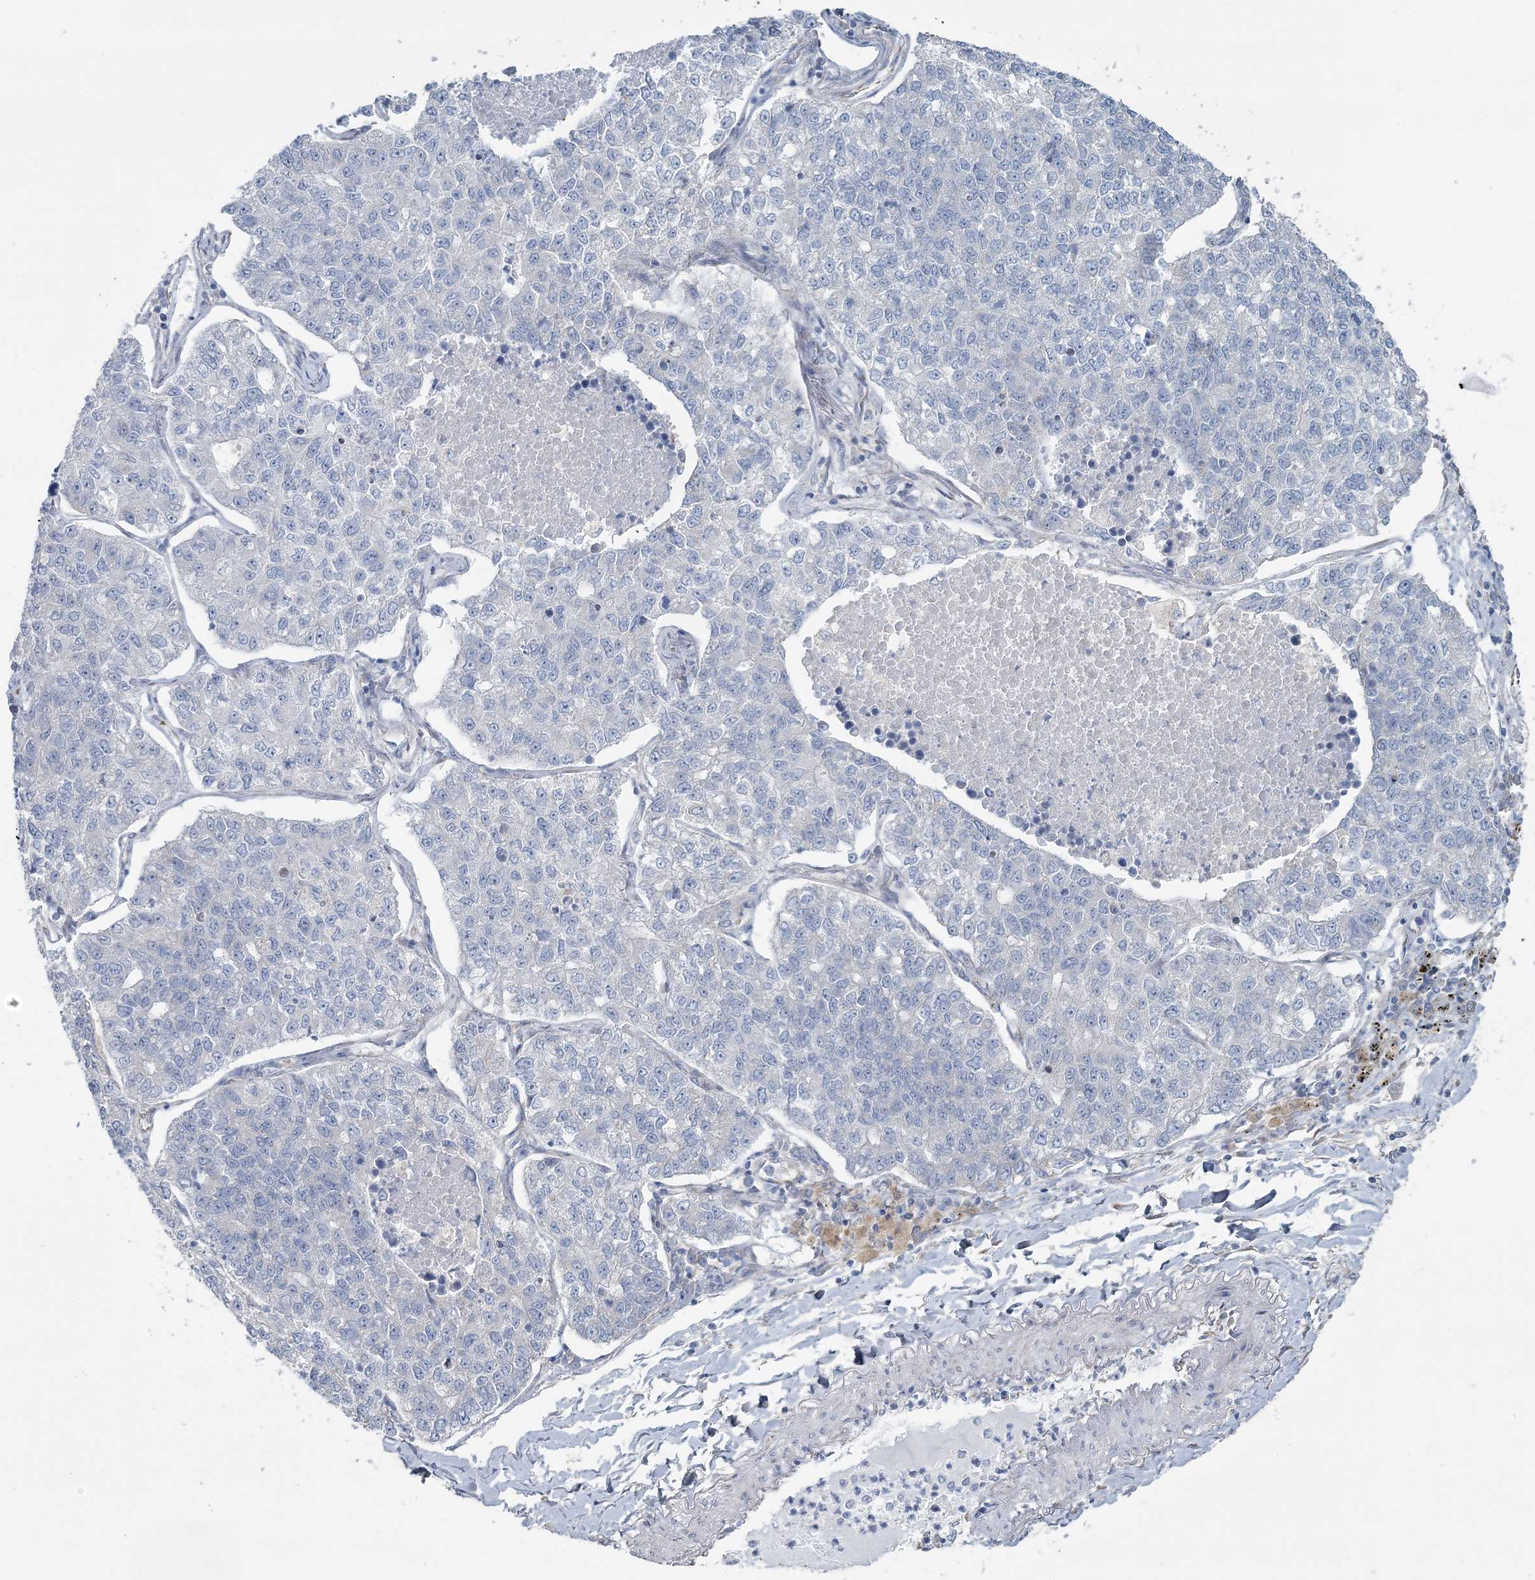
{"staining": {"intensity": "negative", "quantity": "none", "location": "none"}, "tissue": "lung cancer", "cell_type": "Tumor cells", "image_type": "cancer", "snomed": [{"axis": "morphology", "description": "Adenocarcinoma, NOS"}, {"axis": "topography", "description": "Lung"}], "caption": "DAB immunohistochemical staining of lung cancer (adenocarcinoma) reveals no significant staining in tumor cells.", "gene": "CMBL", "patient": {"sex": "male", "age": 49}}